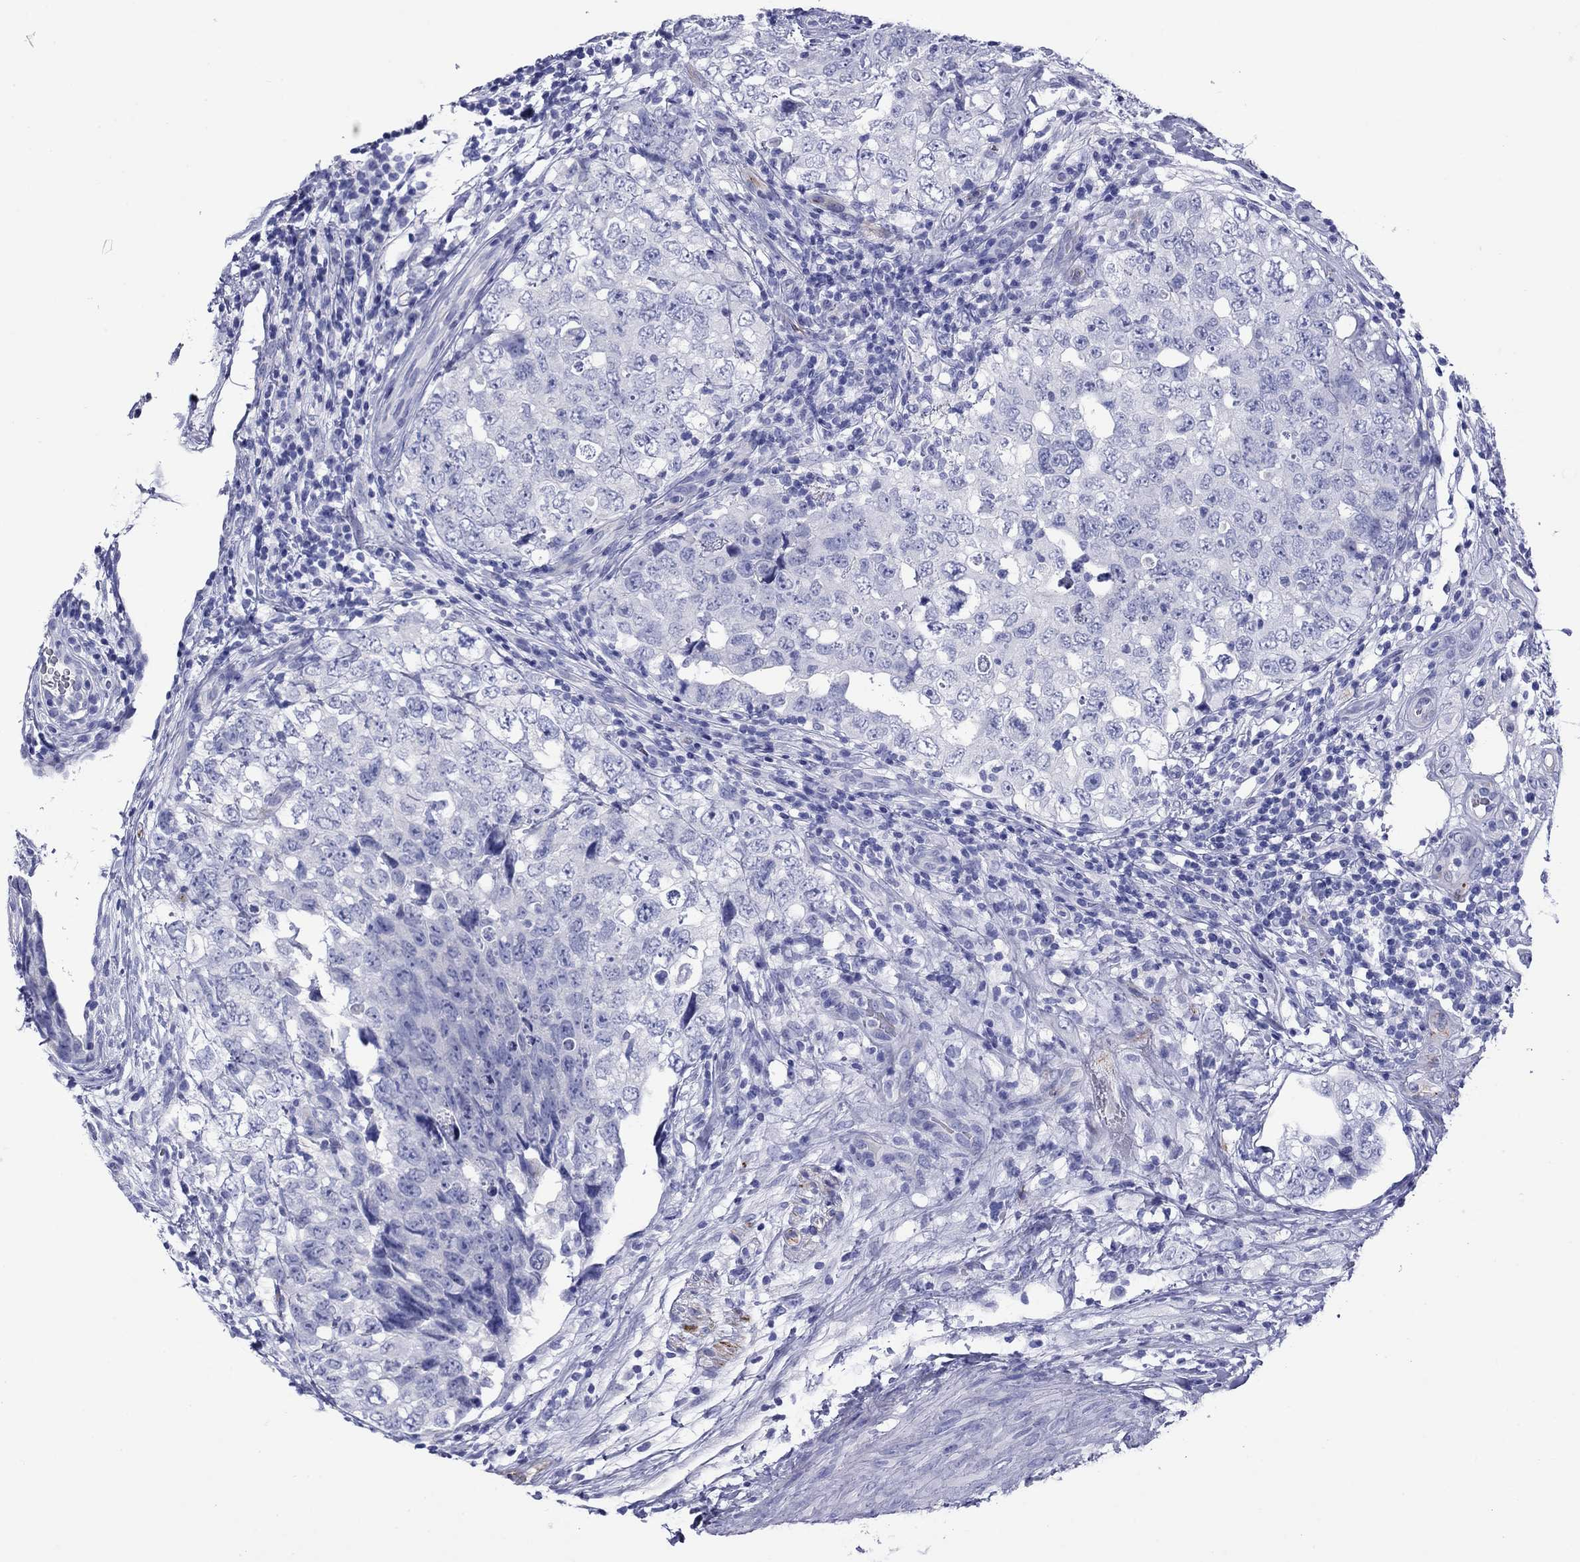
{"staining": {"intensity": "negative", "quantity": "none", "location": "none"}, "tissue": "testis cancer", "cell_type": "Tumor cells", "image_type": "cancer", "snomed": [{"axis": "morphology", "description": "Seminoma, NOS"}, {"axis": "topography", "description": "Testis"}], "caption": "Tumor cells show no significant protein staining in testis seminoma.", "gene": "ROM1", "patient": {"sex": "male", "age": 34}}